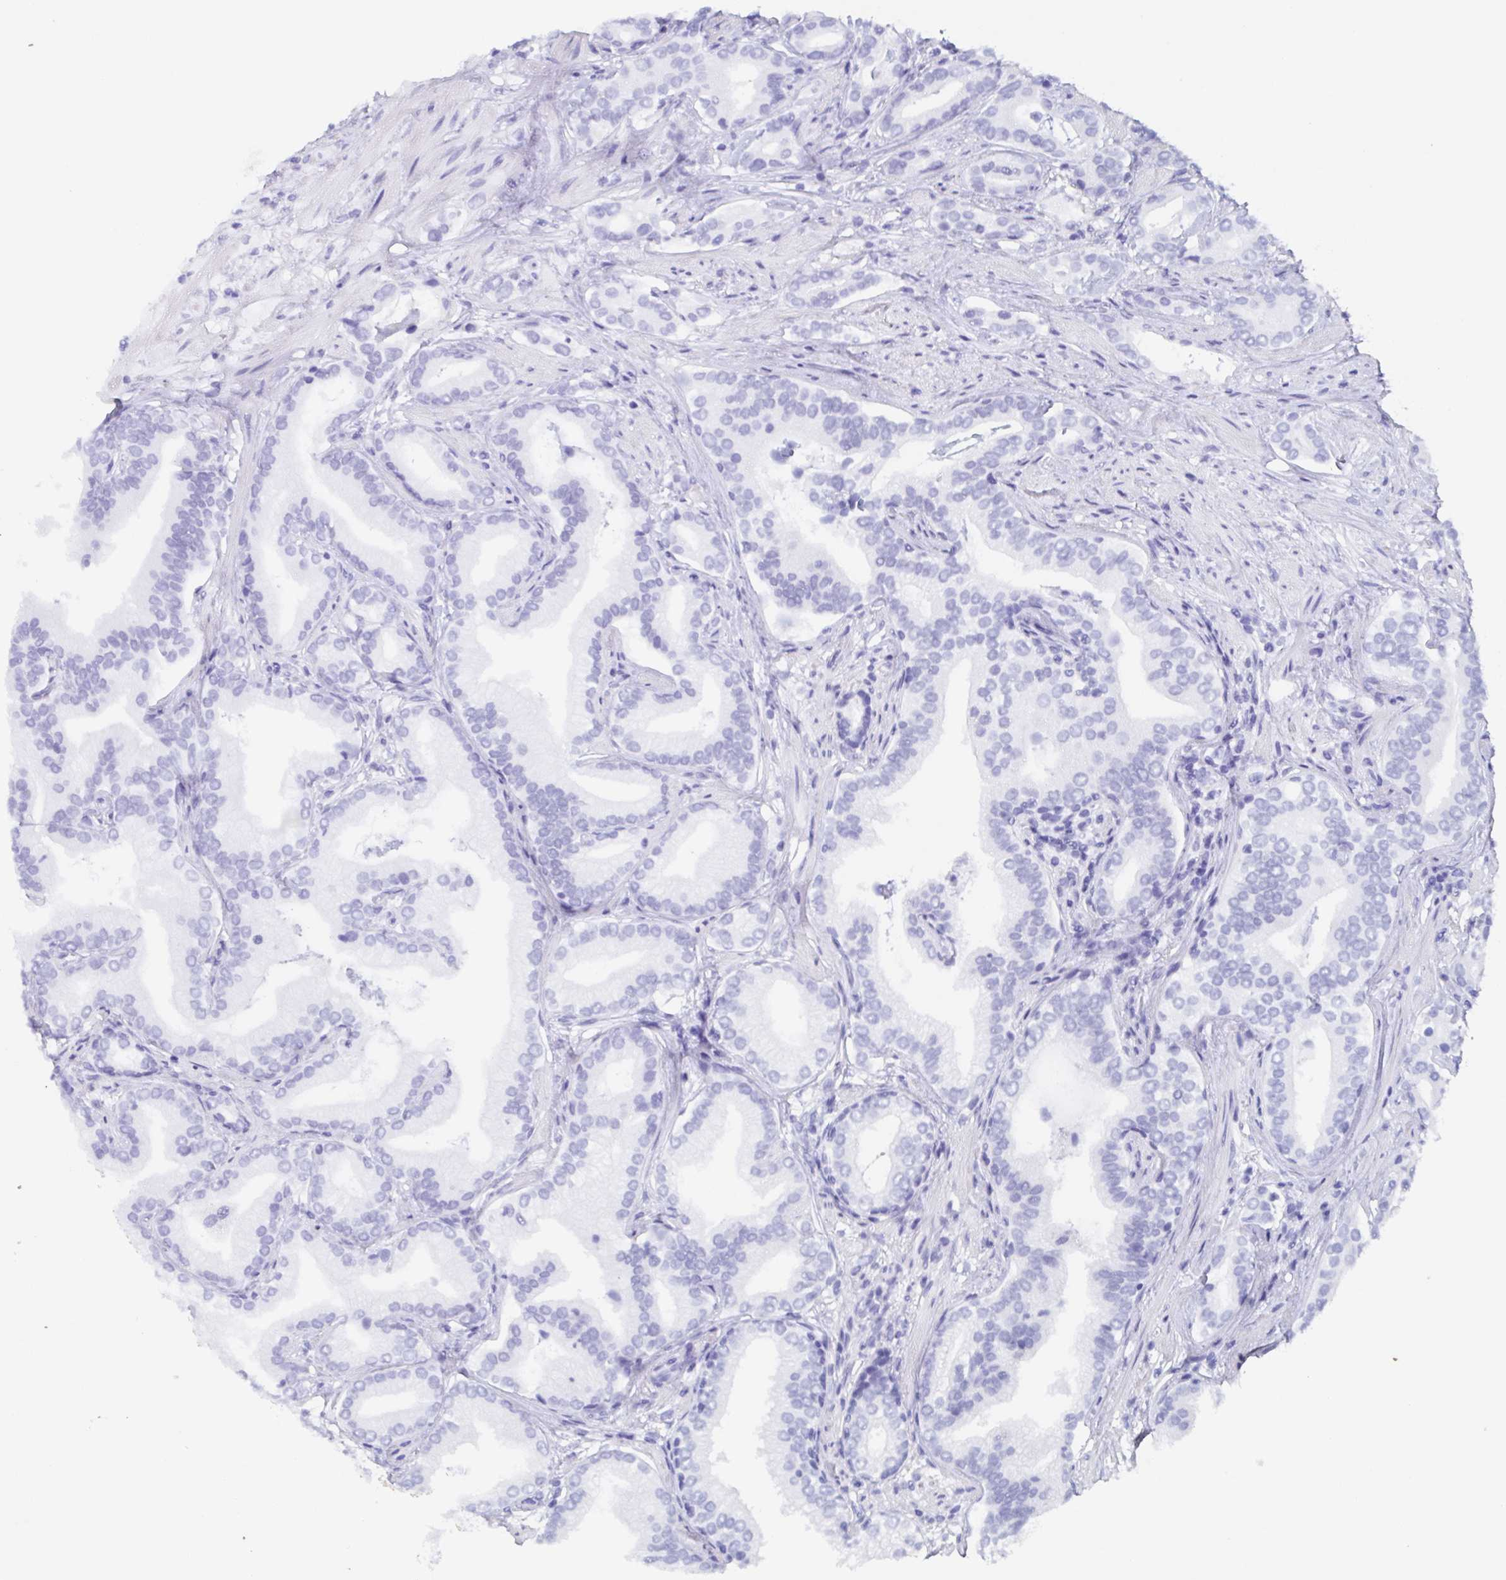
{"staining": {"intensity": "negative", "quantity": "none", "location": "none"}, "tissue": "prostate cancer", "cell_type": "Tumor cells", "image_type": "cancer", "snomed": [{"axis": "morphology", "description": "Adenocarcinoma, Low grade"}, {"axis": "topography", "description": "Prostate"}], "caption": "Tumor cells show no significant protein positivity in prostate low-grade adenocarcinoma.", "gene": "AGFG2", "patient": {"sex": "male", "age": 62}}